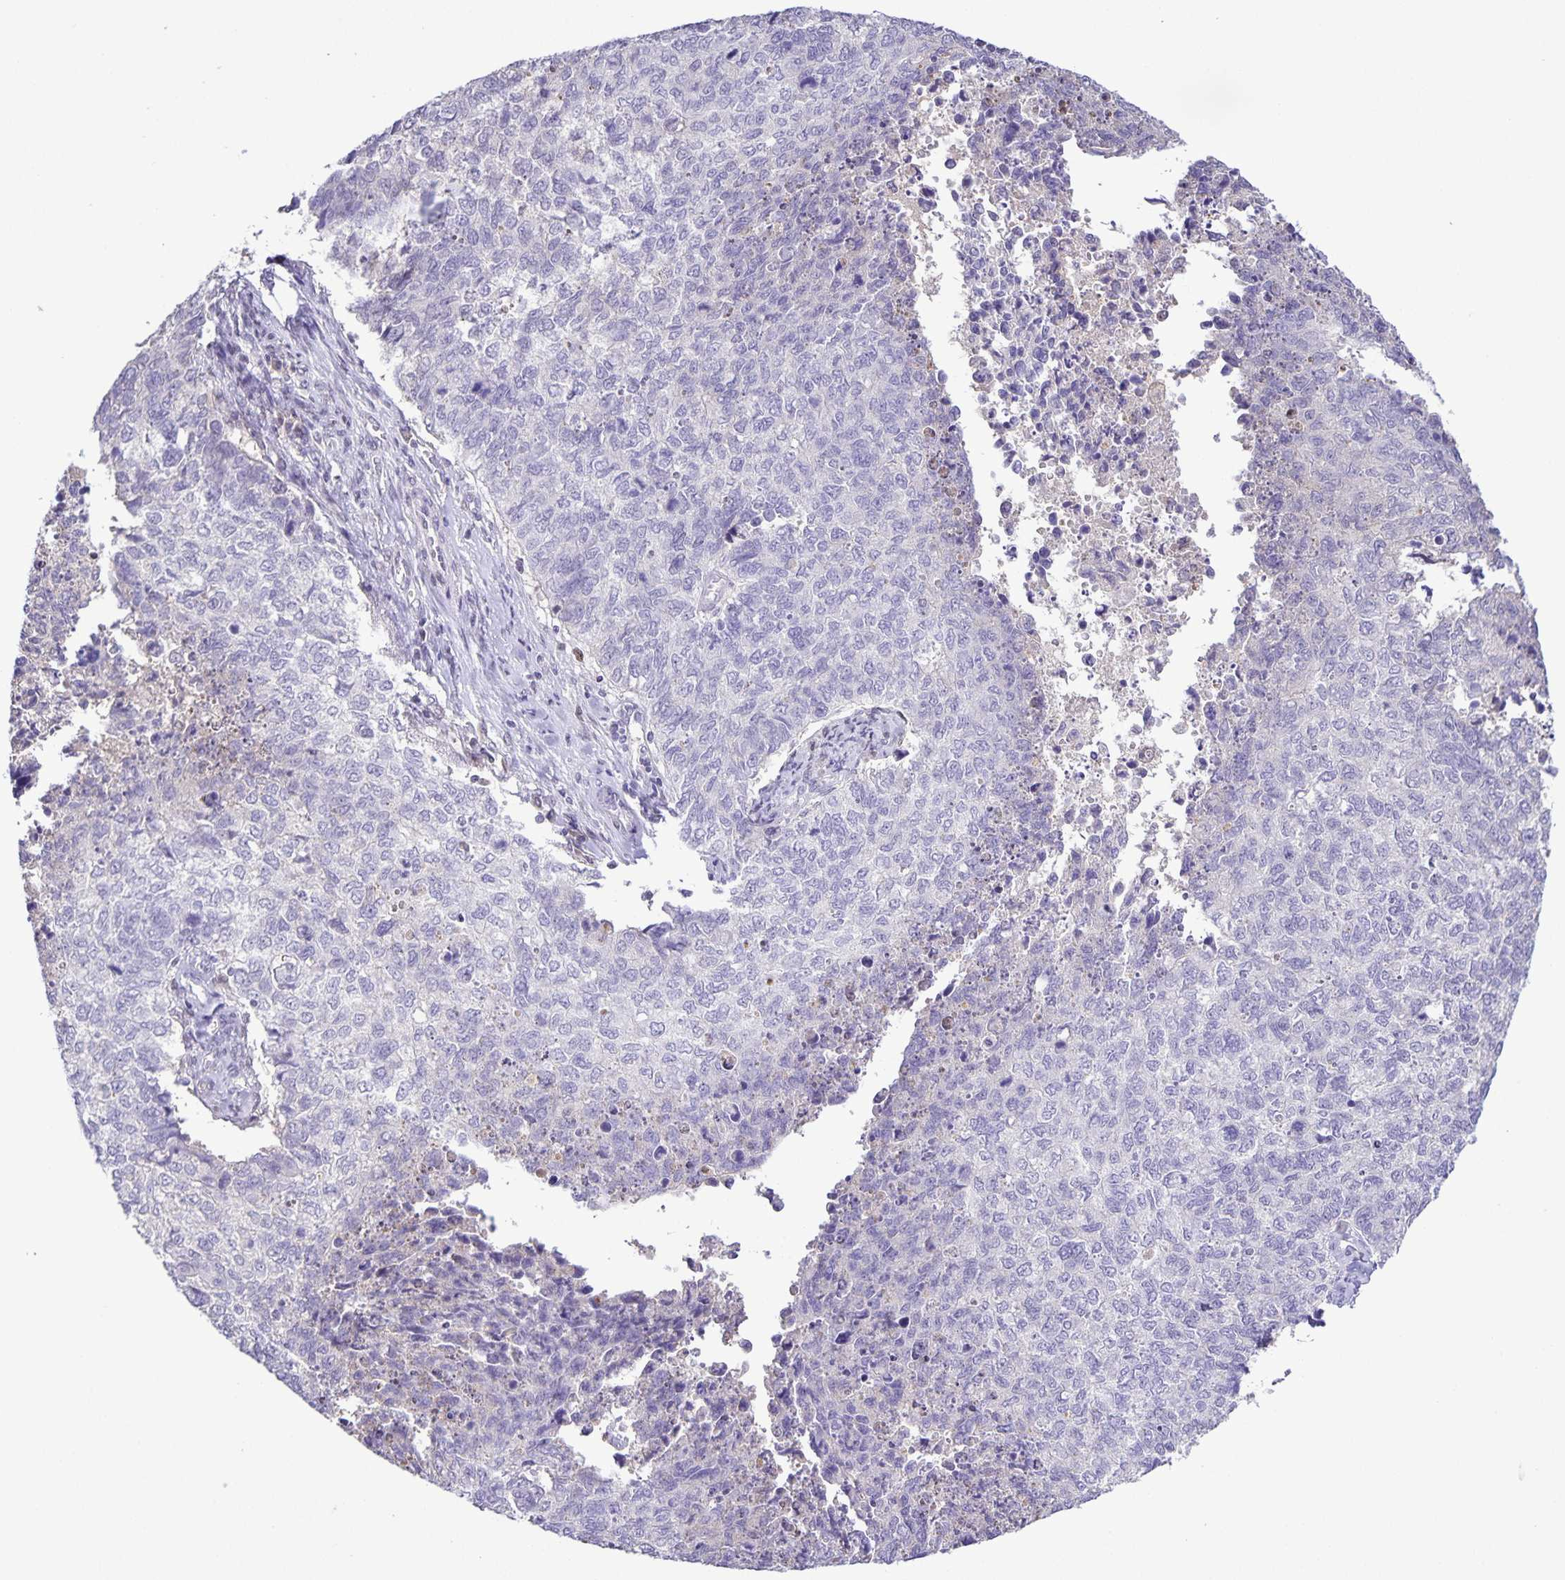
{"staining": {"intensity": "negative", "quantity": "none", "location": "none"}, "tissue": "cervical cancer", "cell_type": "Tumor cells", "image_type": "cancer", "snomed": [{"axis": "morphology", "description": "Adenocarcinoma, NOS"}, {"axis": "topography", "description": "Cervix"}], "caption": "Immunohistochemistry micrograph of neoplastic tissue: cervical adenocarcinoma stained with DAB (3,3'-diaminobenzidine) displays no significant protein expression in tumor cells.", "gene": "ONECUT2", "patient": {"sex": "female", "age": 63}}